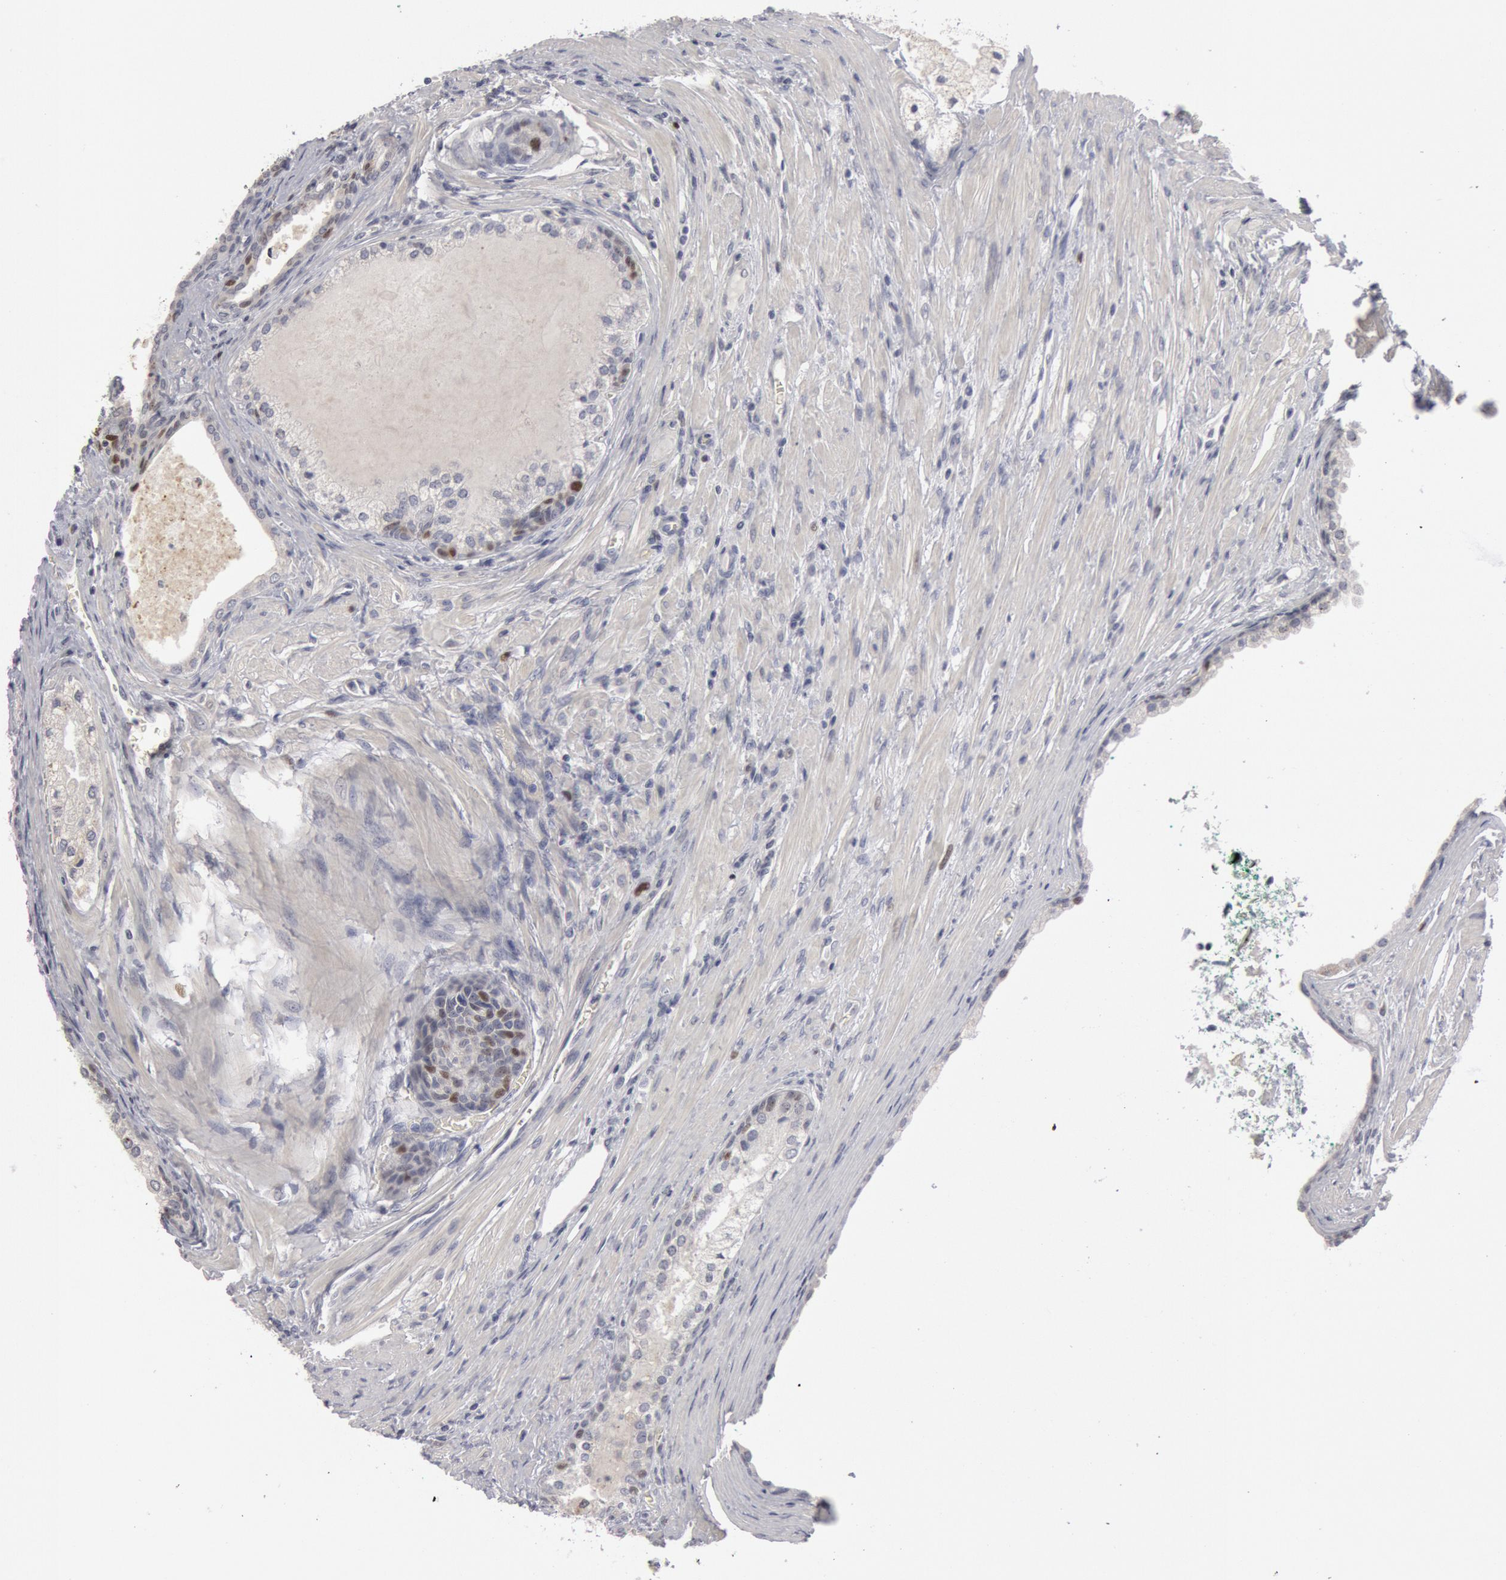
{"staining": {"intensity": "weak", "quantity": "<25%", "location": "nuclear"}, "tissue": "prostate cancer", "cell_type": "Tumor cells", "image_type": "cancer", "snomed": [{"axis": "morphology", "description": "Adenocarcinoma, Medium grade"}, {"axis": "topography", "description": "Prostate"}], "caption": "A micrograph of human prostate cancer (medium-grade adenocarcinoma) is negative for staining in tumor cells.", "gene": "WDHD1", "patient": {"sex": "male", "age": 70}}